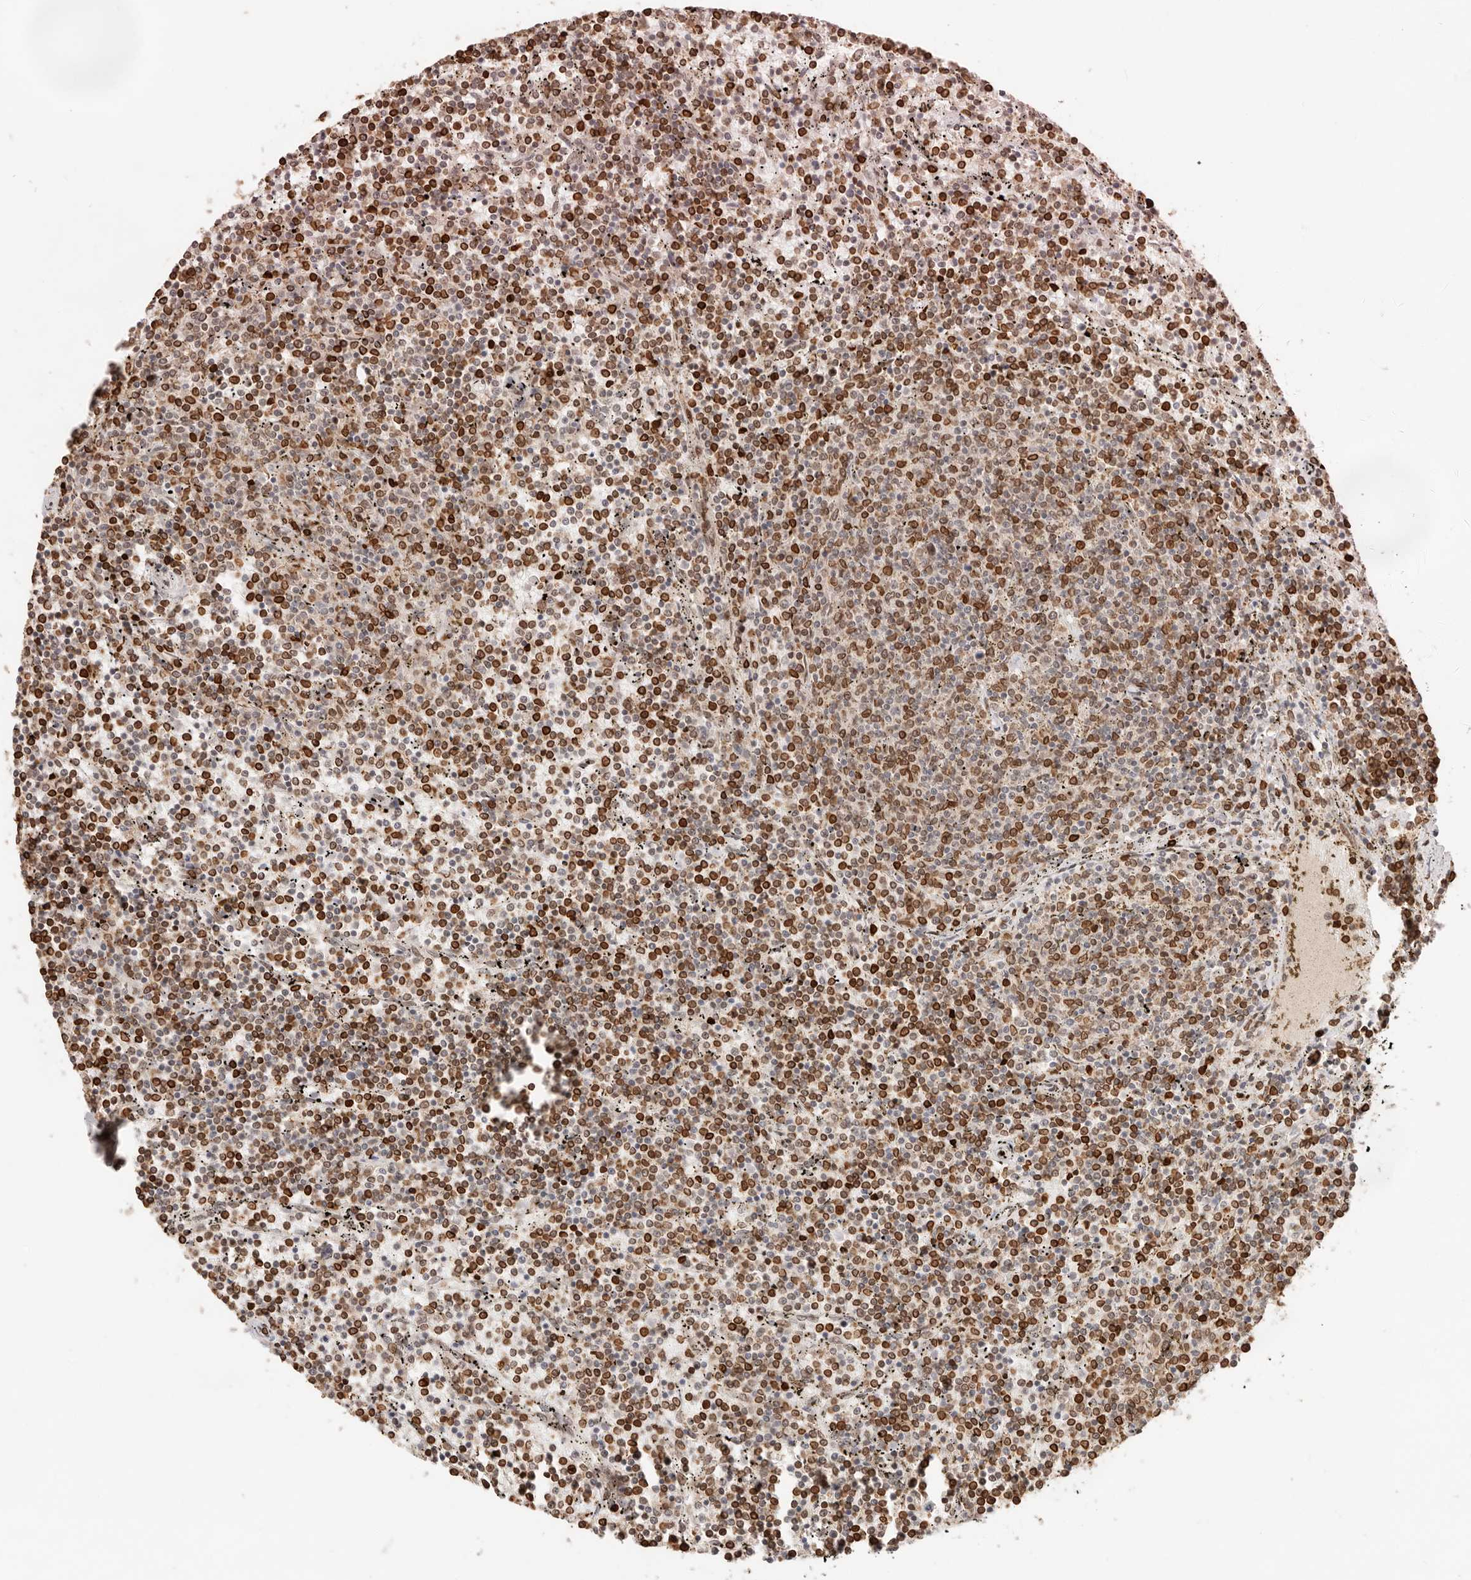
{"staining": {"intensity": "strong", "quantity": ">75%", "location": "cytoplasmic/membranous,nuclear"}, "tissue": "lymphoma", "cell_type": "Tumor cells", "image_type": "cancer", "snomed": [{"axis": "morphology", "description": "Malignant lymphoma, non-Hodgkin's type, Low grade"}, {"axis": "topography", "description": "Spleen"}], "caption": "Immunohistochemical staining of human malignant lymphoma, non-Hodgkin's type (low-grade) reveals high levels of strong cytoplasmic/membranous and nuclear protein staining in approximately >75% of tumor cells. The staining was performed using DAB (3,3'-diaminobenzidine) to visualize the protein expression in brown, while the nuclei were stained in blue with hematoxylin (Magnification: 20x).", "gene": "NPAS2", "patient": {"sex": "female", "age": 50}}